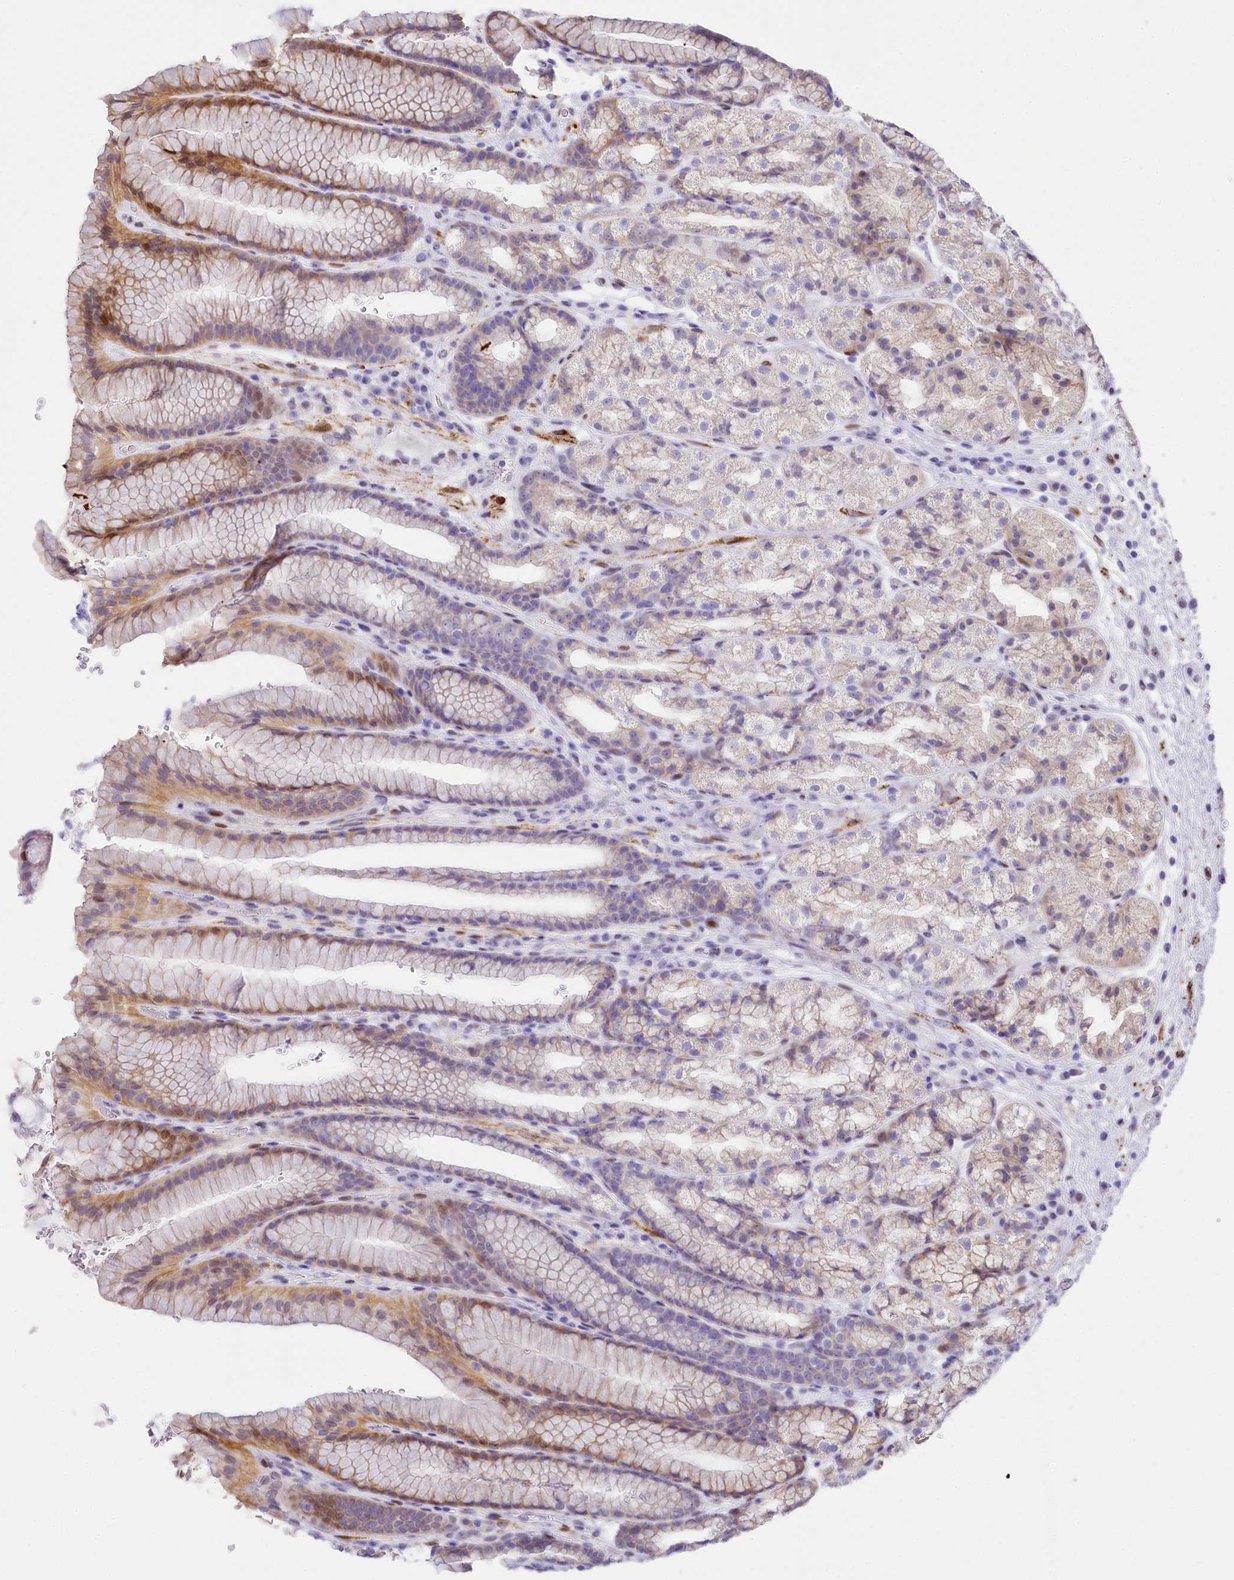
{"staining": {"intensity": "moderate", "quantity": "<25%", "location": "cytoplasmic/membranous"}, "tissue": "stomach", "cell_type": "Glandular cells", "image_type": "normal", "snomed": [{"axis": "morphology", "description": "Normal tissue, NOS"}, {"axis": "morphology", "description": "Adenocarcinoma, NOS"}, {"axis": "topography", "description": "Stomach"}], "caption": "Benign stomach reveals moderate cytoplasmic/membranous expression in about <25% of glandular cells, visualized by immunohistochemistry. (DAB IHC with brightfield microscopy, high magnification).", "gene": "PPIP5K2", "patient": {"sex": "male", "age": 57}}